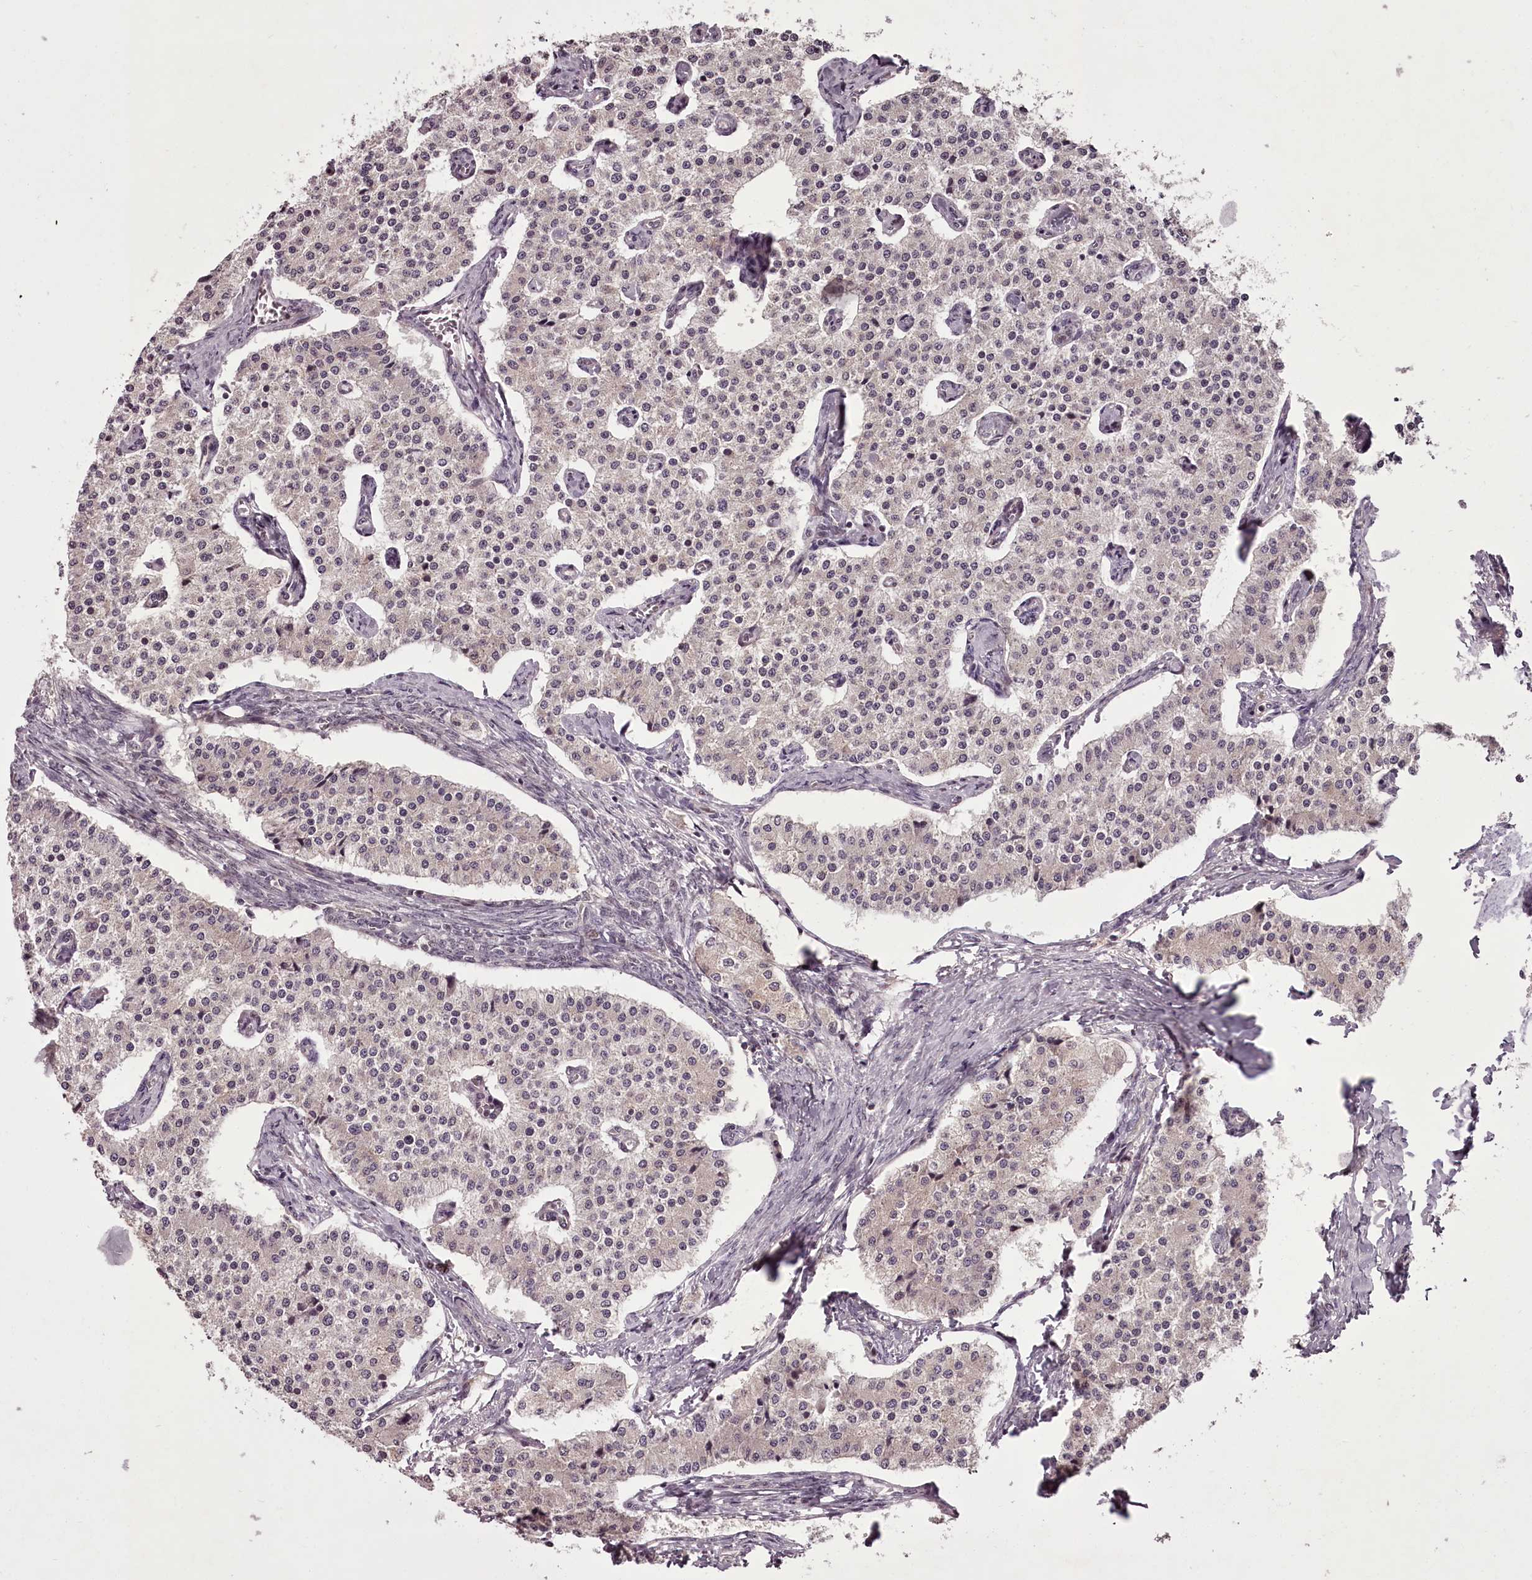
{"staining": {"intensity": "negative", "quantity": "none", "location": "none"}, "tissue": "carcinoid", "cell_type": "Tumor cells", "image_type": "cancer", "snomed": [{"axis": "morphology", "description": "Carcinoid, malignant, NOS"}, {"axis": "topography", "description": "Colon"}], "caption": "This is a micrograph of IHC staining of carcinoid, which shows no staining in tumor cells.", "gene": "CCDC92", "patient": {"sex": "female", "age": 52}}